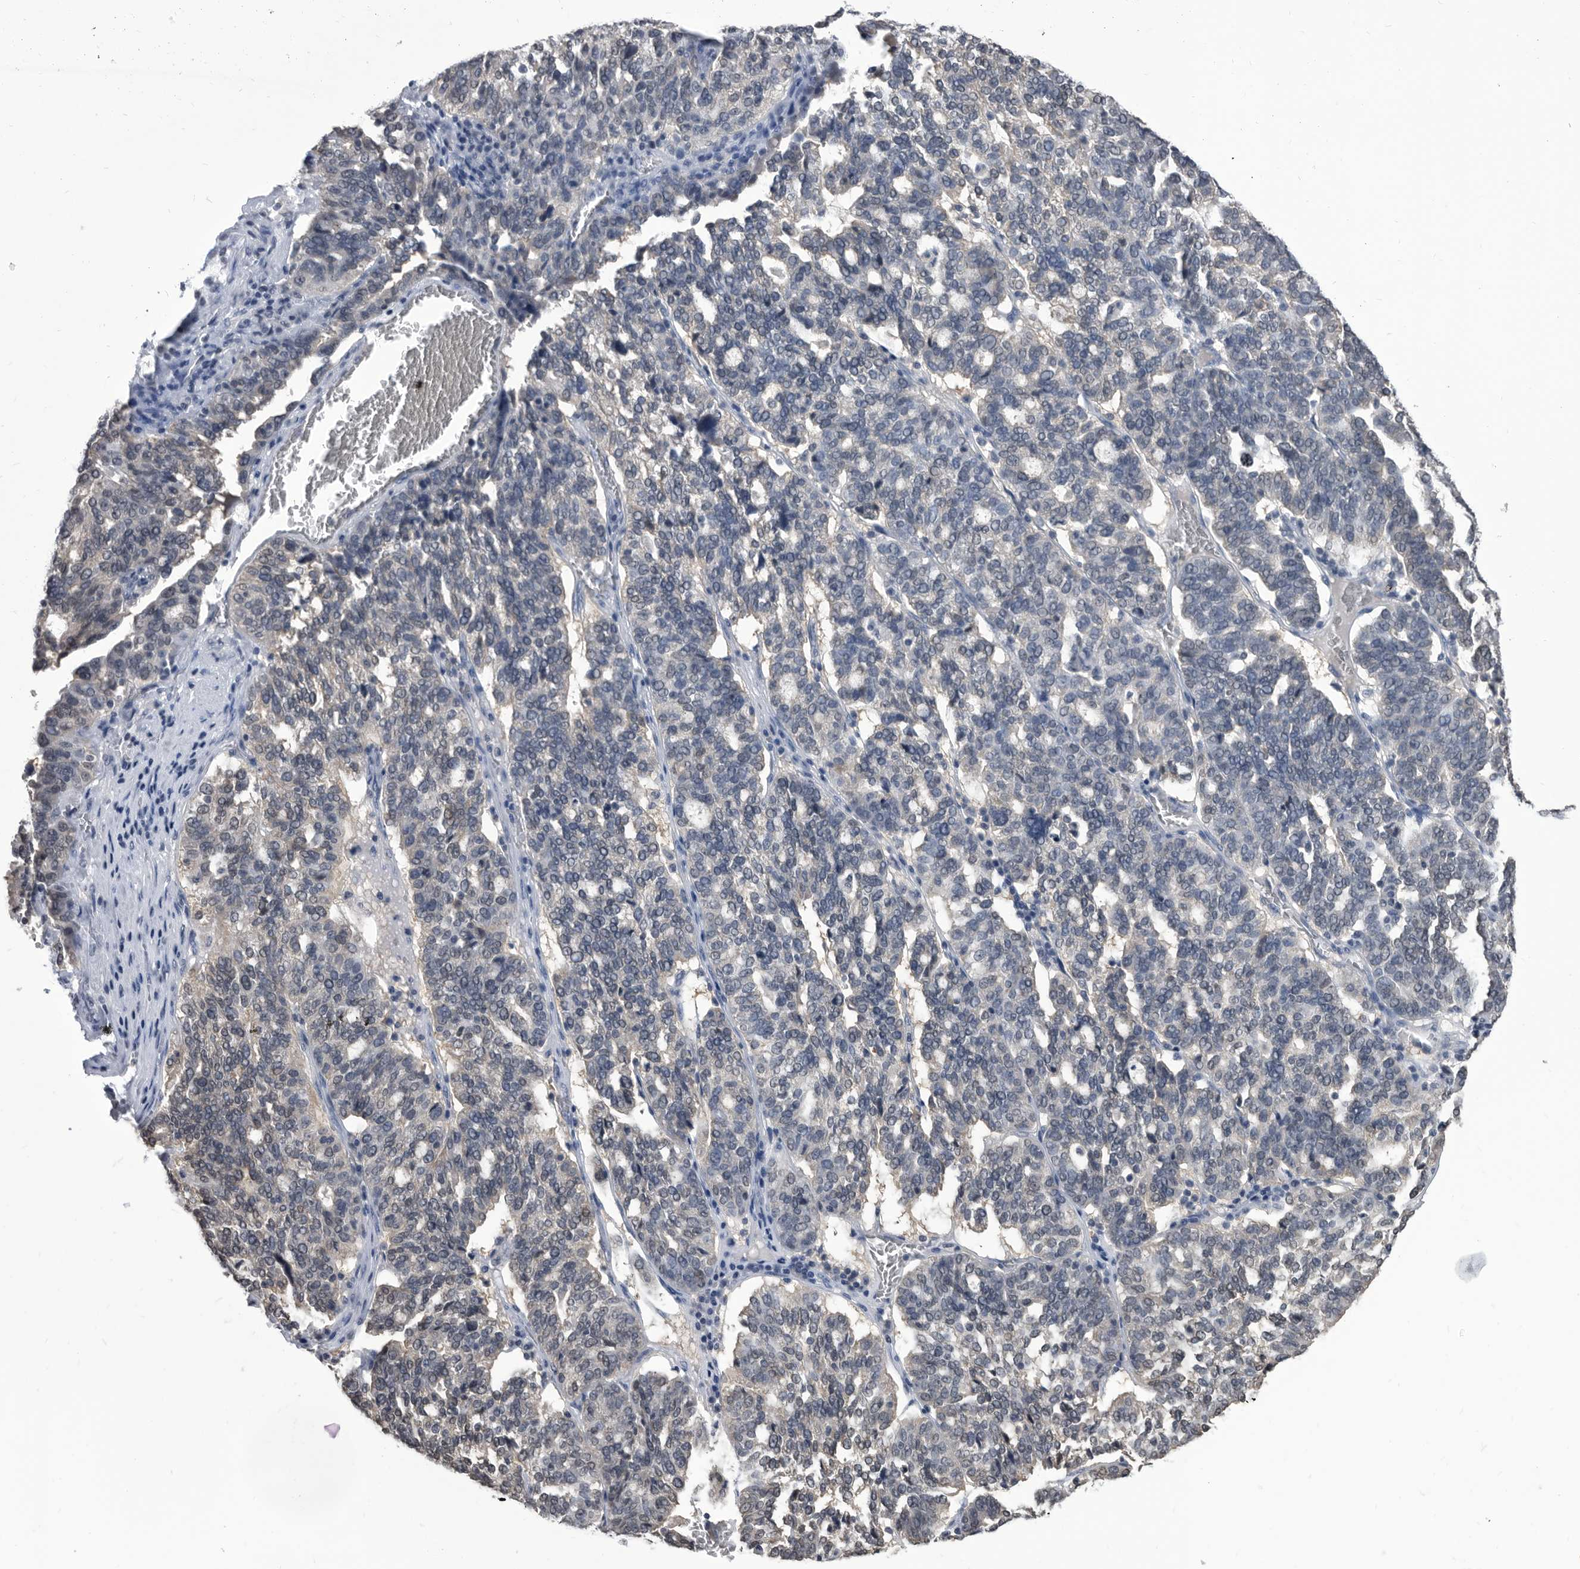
{"staining": {"intensity": "weak", "quantity": "<25%", "location": "cytoplasmic/membranous"}, "tissue": "ovarian cancer", "cell_type": "Tumor cells", "image_type": "cancer", "snomed": [{"axis": "morphology", "description": "Cystadenocarcinoma, serous, NOS"}, {"axis": "topography", "description": "Ovary"}], "caption": "Human ovarian cancer stained for a protein using immunohistochemistry shows no expression in tumor cells.", "gene": "TSTD1", "patient": {"sex": "female", "age": 59}}